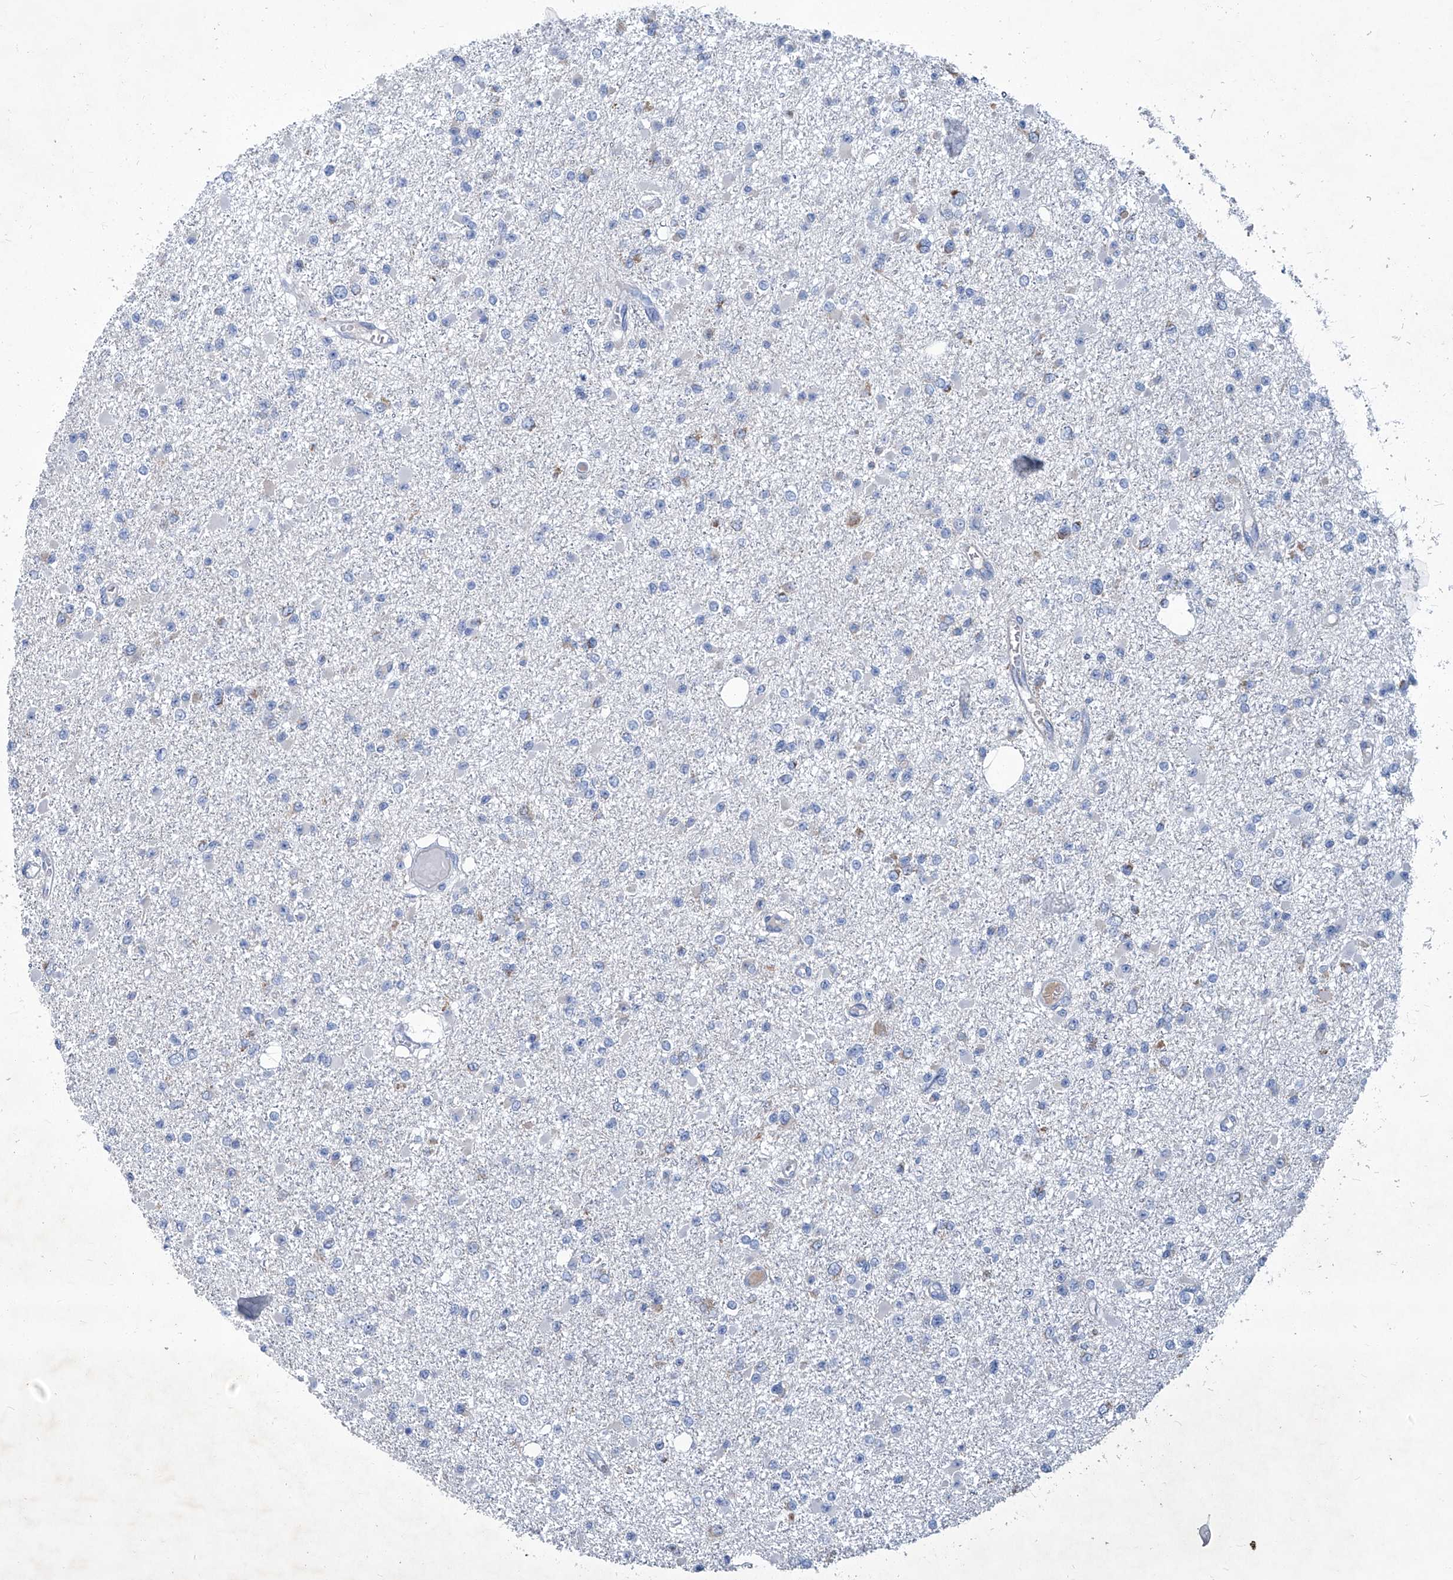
{"staining": {"intensity": "negative", "quantity": "none", "location": "none"}, "tissue": "glioma", "cell_type": "Tumor cells", "image_type": "cancer", "snomed": [{"axis": "morphology", "description": "Glioma, malignant, Low grade"}, {"axis": "topography", "description": "Brain"}], "caption": "Malignant low-grade glioma was stained to show a protein in brown. There is no significant expression in tumor cells.", "gene": "MTARC1", "patient": {"sex": "female", "age": 22}}